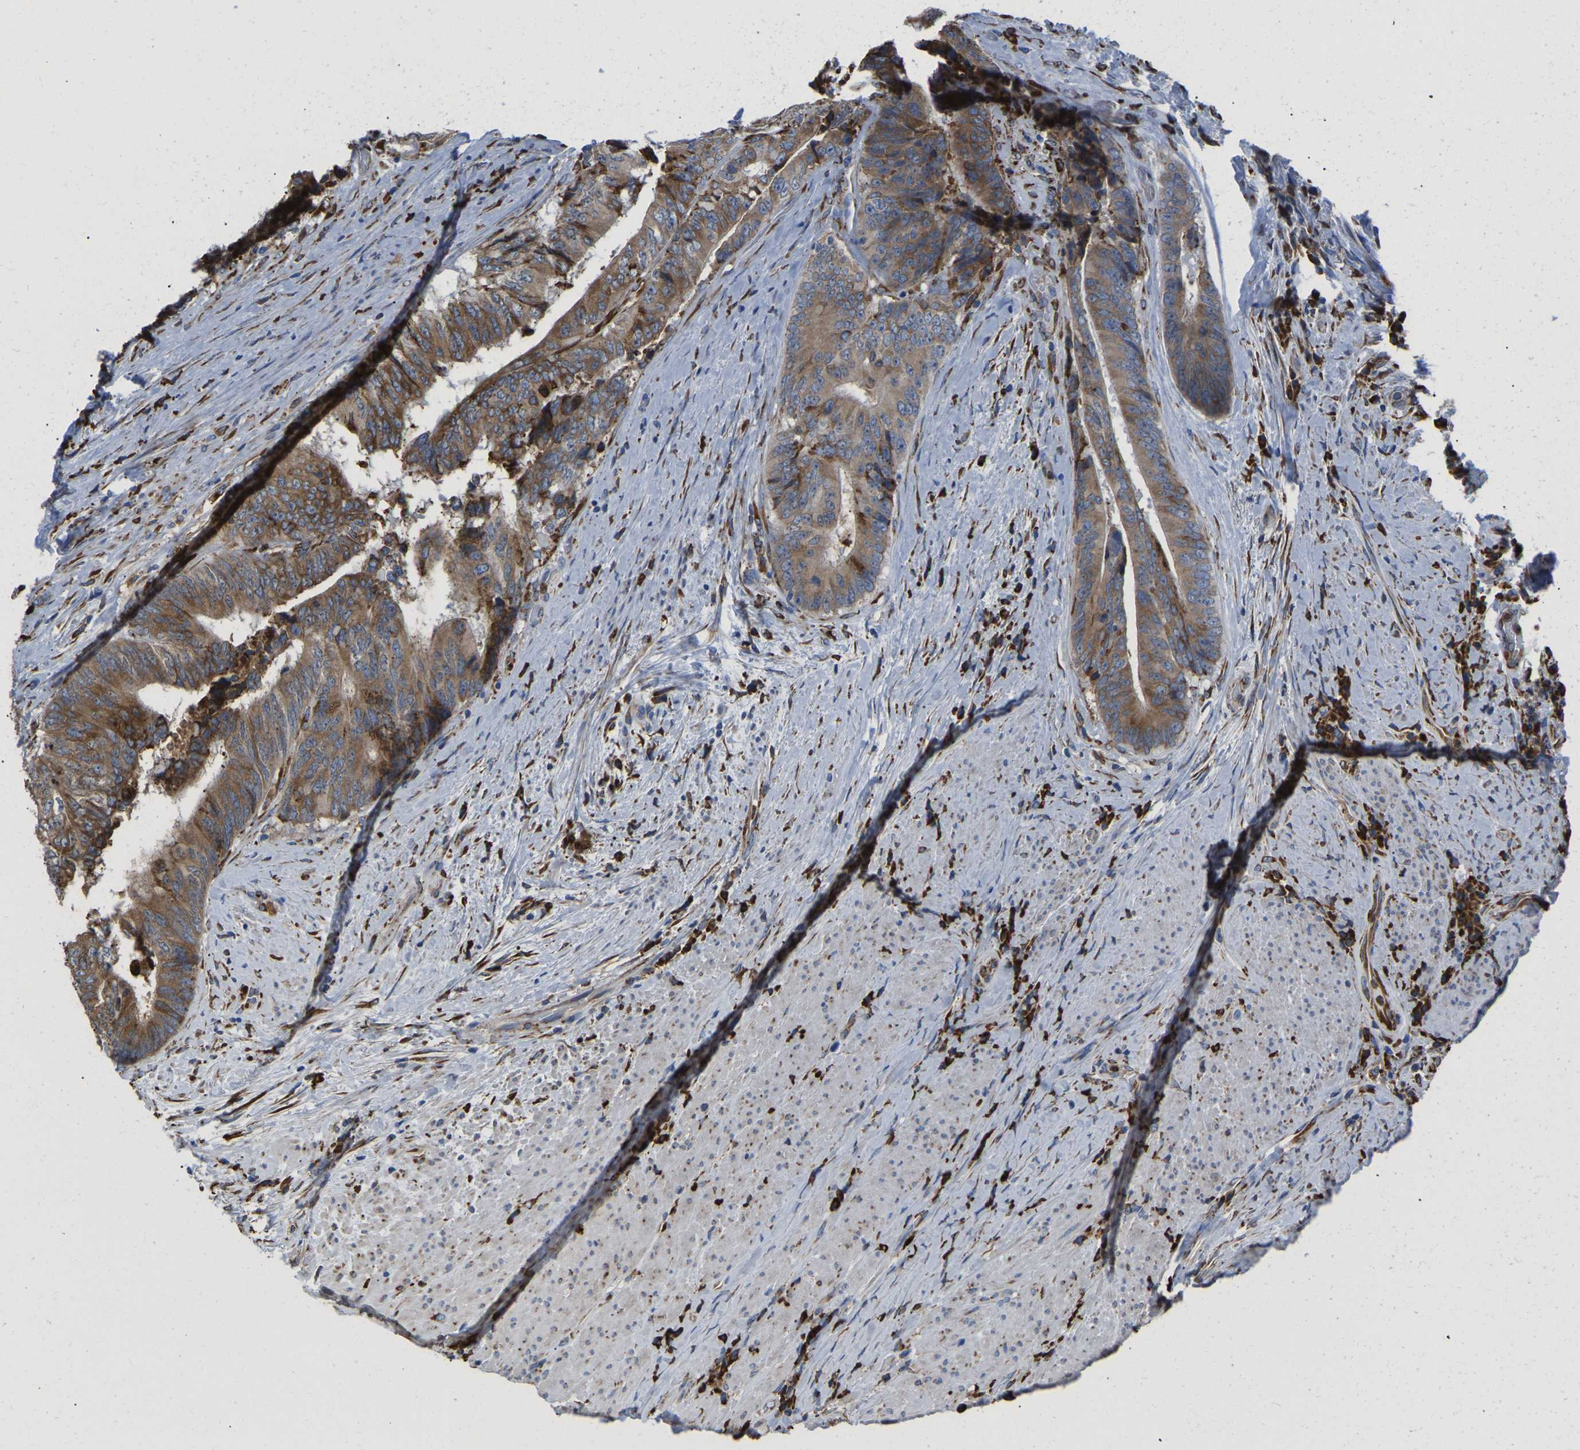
{"staining": {"intensity": "moderate", "quantity": ">75%", "location": "cytoplasmic/membranous"}, "tissue": "colorectal cancer", "cell_type": "Tumor cells", "image_type": "cancer", "snomed": [{"axis": "morphology", "description": "Adenocarcinoma, NOS"}, {"axis": "topography", "description": "Rectum"}], "caption": "Protein analysis of adenocarcinoma (colorectal) tissue displays moderate cytoplasmic/membranous positivity in about >75% of tumor cells.", "gene": "P4HB", "patient": {"sex": "male", "age": 72}}